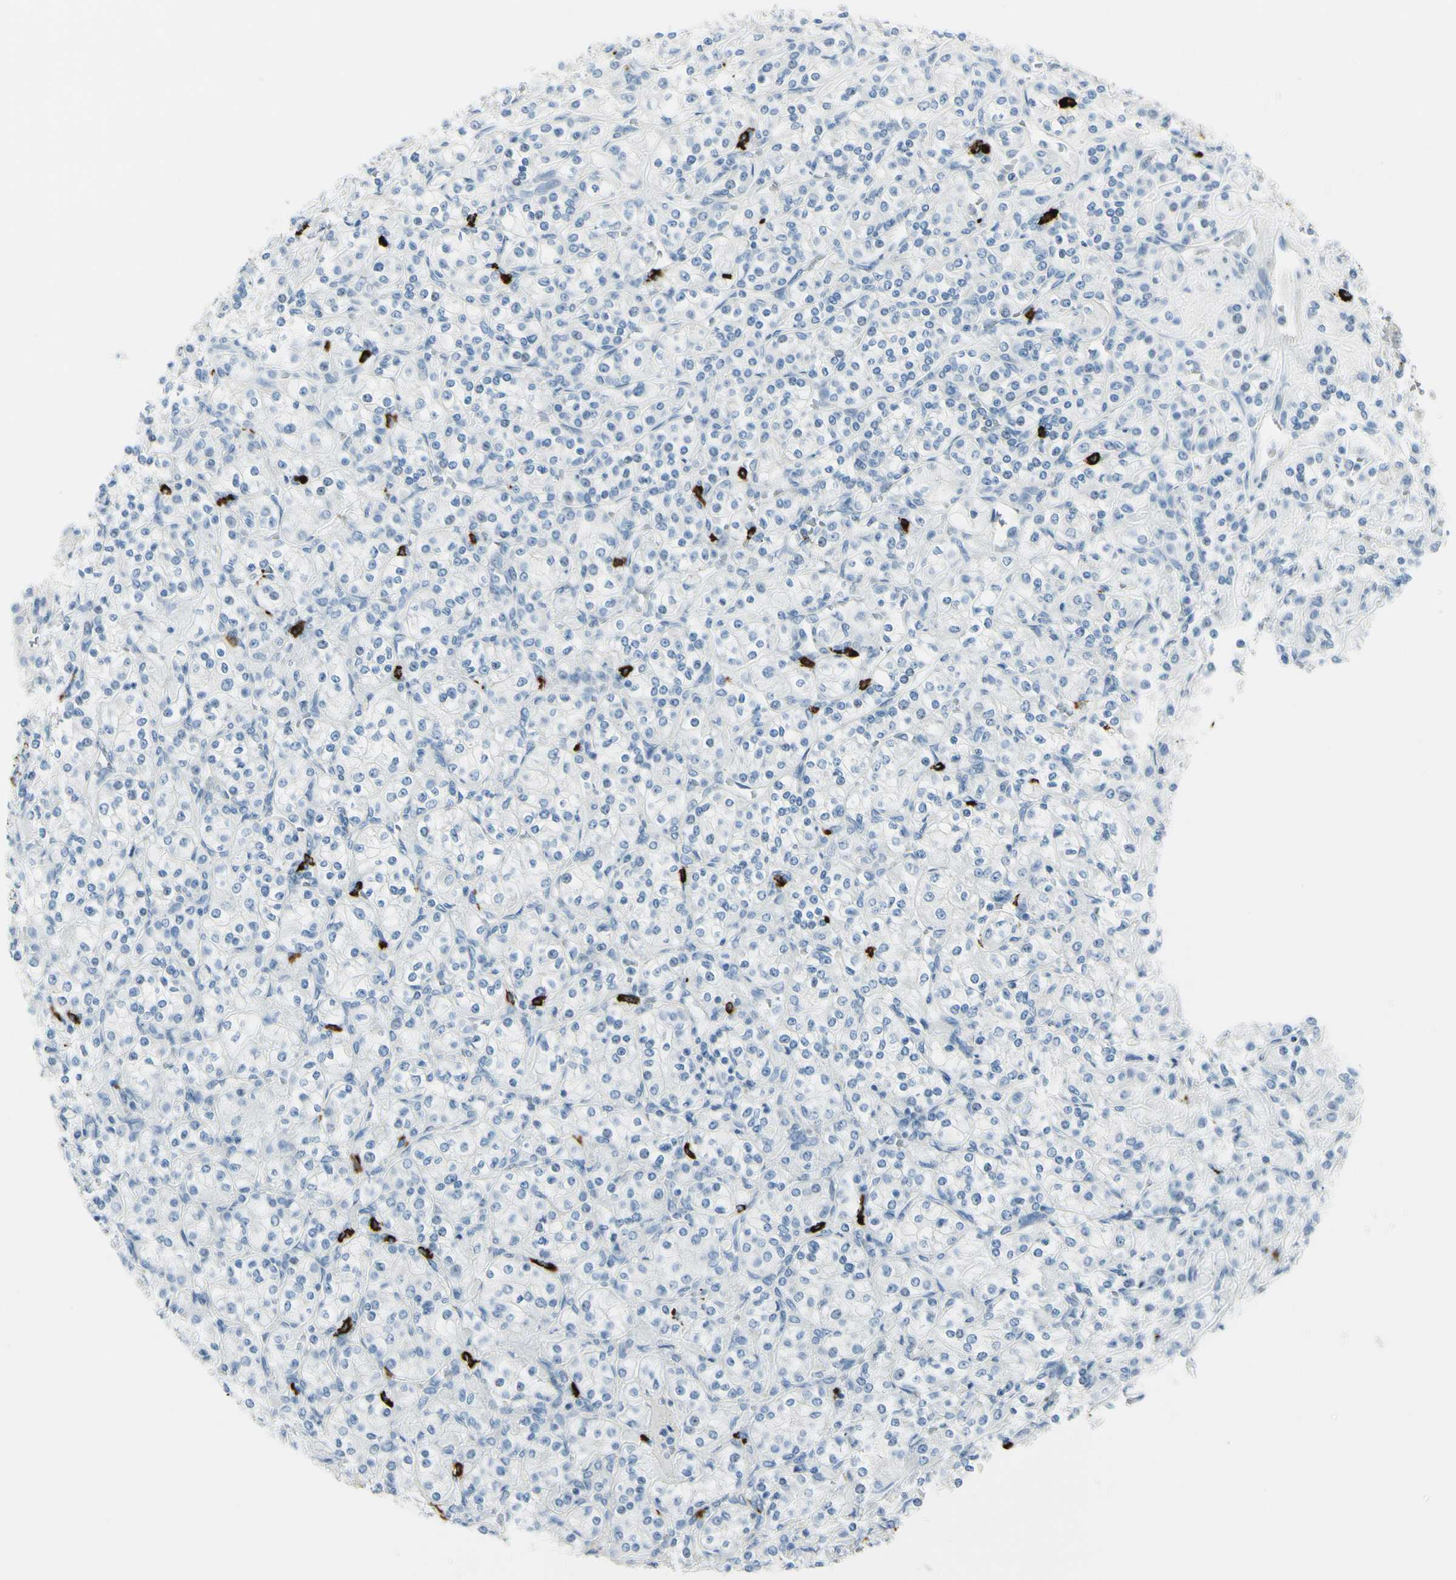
{"staining": {"intensity": "negative", "quantity": "none", "location": "none"}, "tissue": "renal cancer", "cell_type": "Tumor cells", "image_type": "cancer", "snomed": [{"axis": "morphology", "description": "Adenocarcinoma, NOS"}, {"axis": "topography", "description": "Kidney"}], "caption": "Tumor cells show no significant protein staining in renal cancer (adenocarcinoma). (Brightfield microscopy of DAB (3,3'-diaminobenzidine) immunohistochemistry at high magnification).", "gene": "DLG4", "patient": {"sex": "male", "age": 77}}